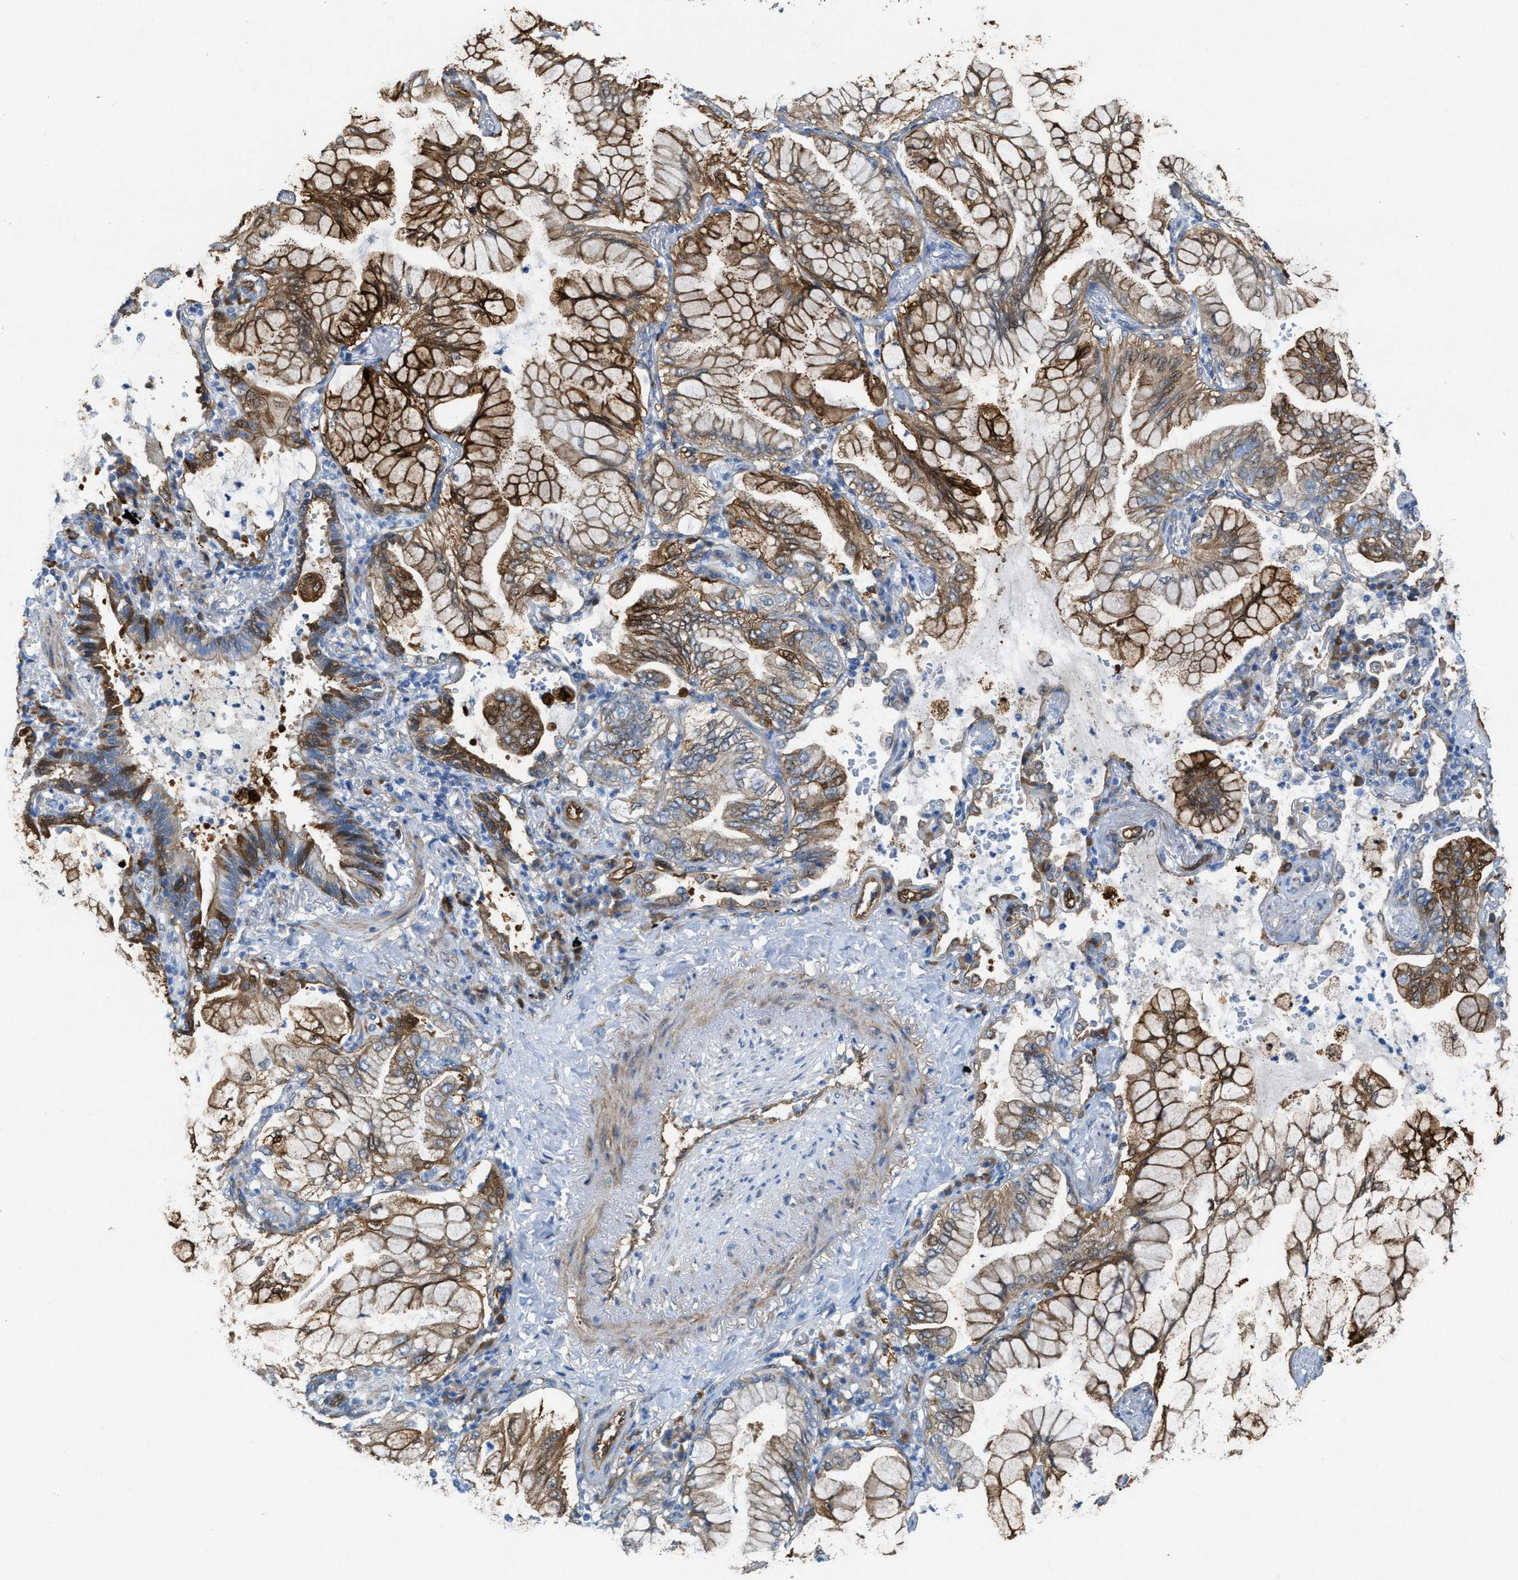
{"staining": {"intensity": "strong", "quantity": ">75%", "location": "cytoplasmic/membranous"}, "tissue": "lung cancer", "cell_type": "Tumor cells", "image_type": "cancer", "snomed": [{"axis": "morphology", "description": "Adenocarcinoma, NOS"}, {"axis": "topography", "description": "Lung"}], "caption": "Strong cytoplasmic/membranous staining is identified in approximately >75% of tumor cells in lung cancer (adenocarcinoma).", "gene": "ASS1", "patient": {"sex": "female", "age": 70}}